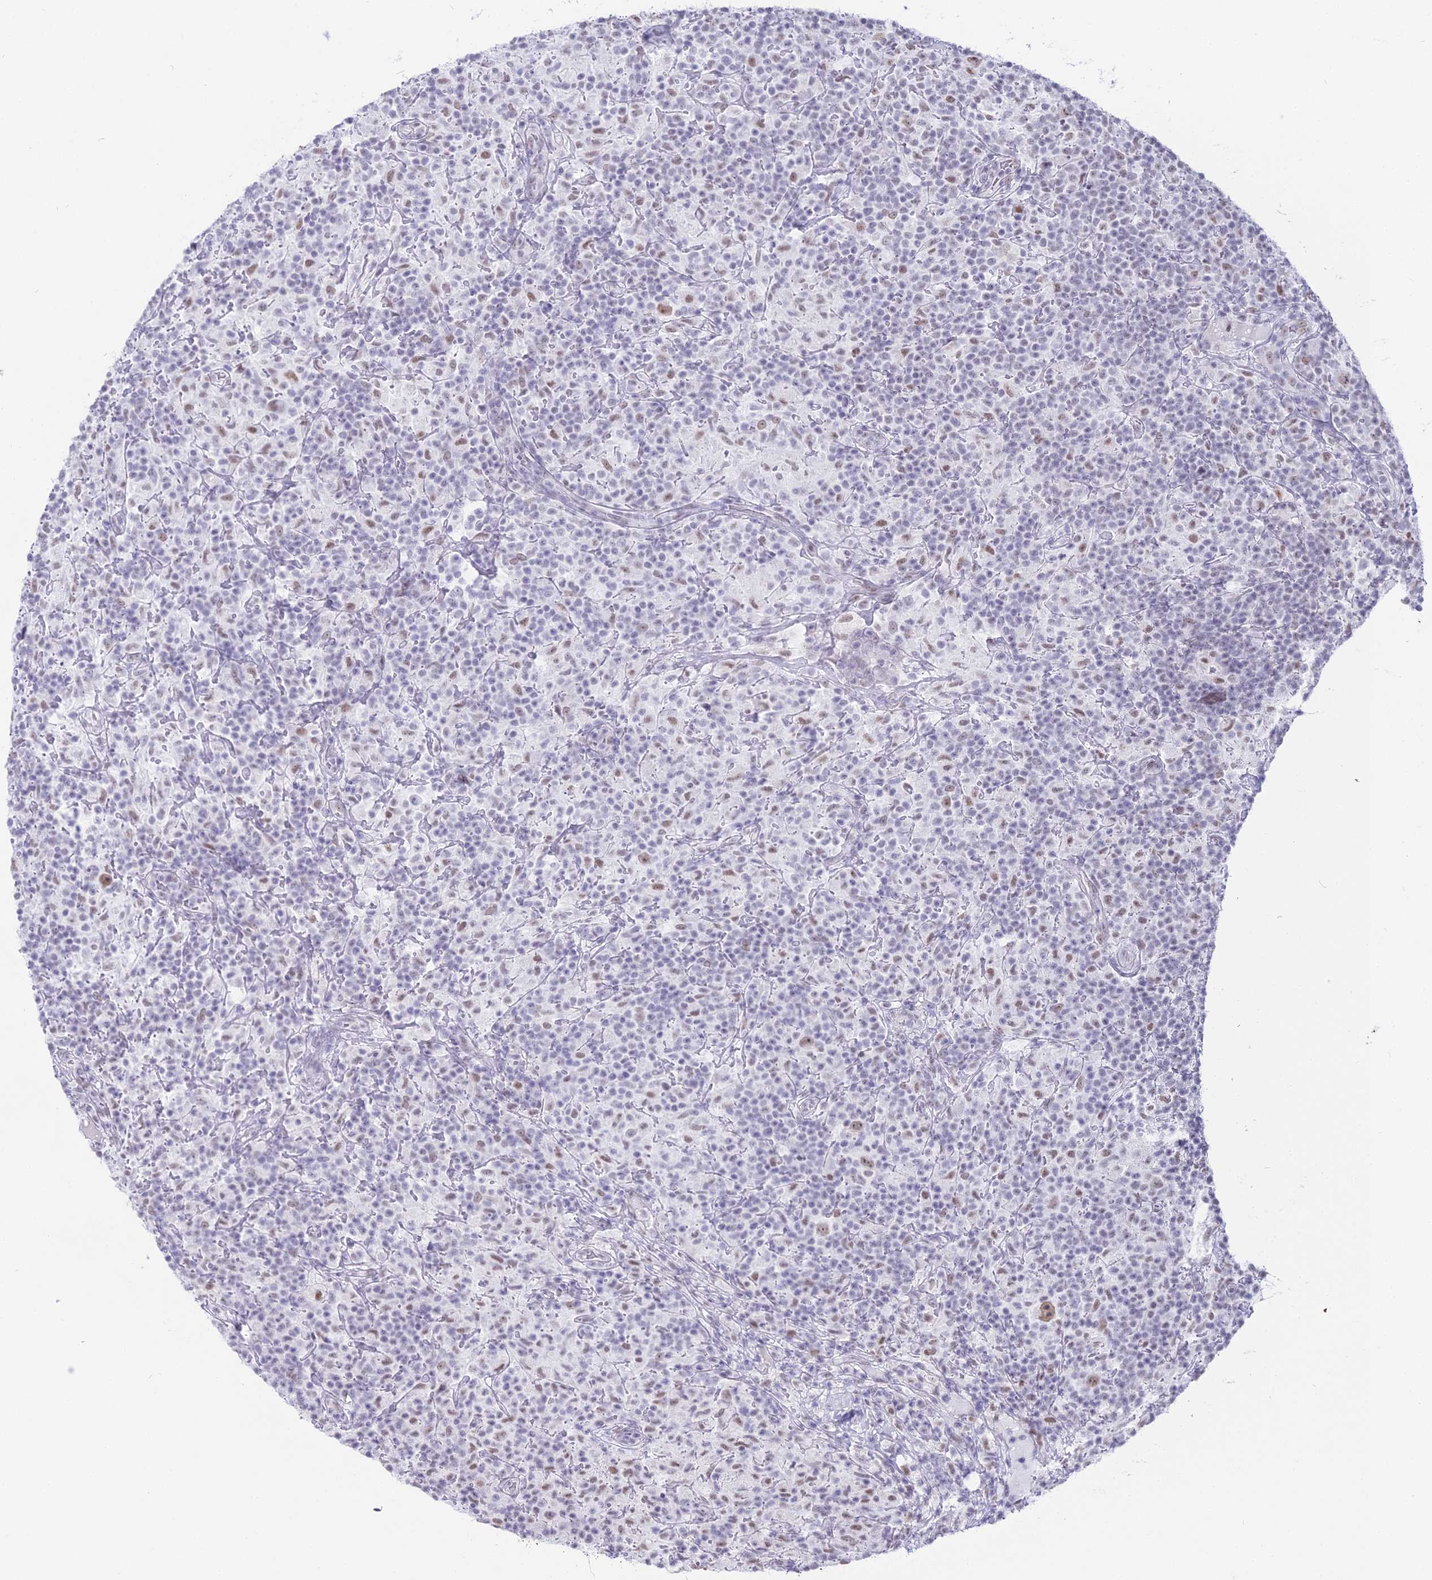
{"staining": {"intensity": "moderate", "quantity": ">75%", "location": "nuclear"}, "tissue": "lymphoma", "cell_type": "Tumor cells", "image_type": "cancer", "snomed": [{"axis": "morphology", "description": "Hodgkin's disease, NOS"}, {"axis": "topography", "description": "Lymph node"}], "caption": "Immunohistochemistry of human Hodgkin's disease demonstrates medium levels of moderate nuclear positivity in approximately >75% of tumor cells.", "gene": "RBM12", "patient": {"sex": "male", "age": 70}}